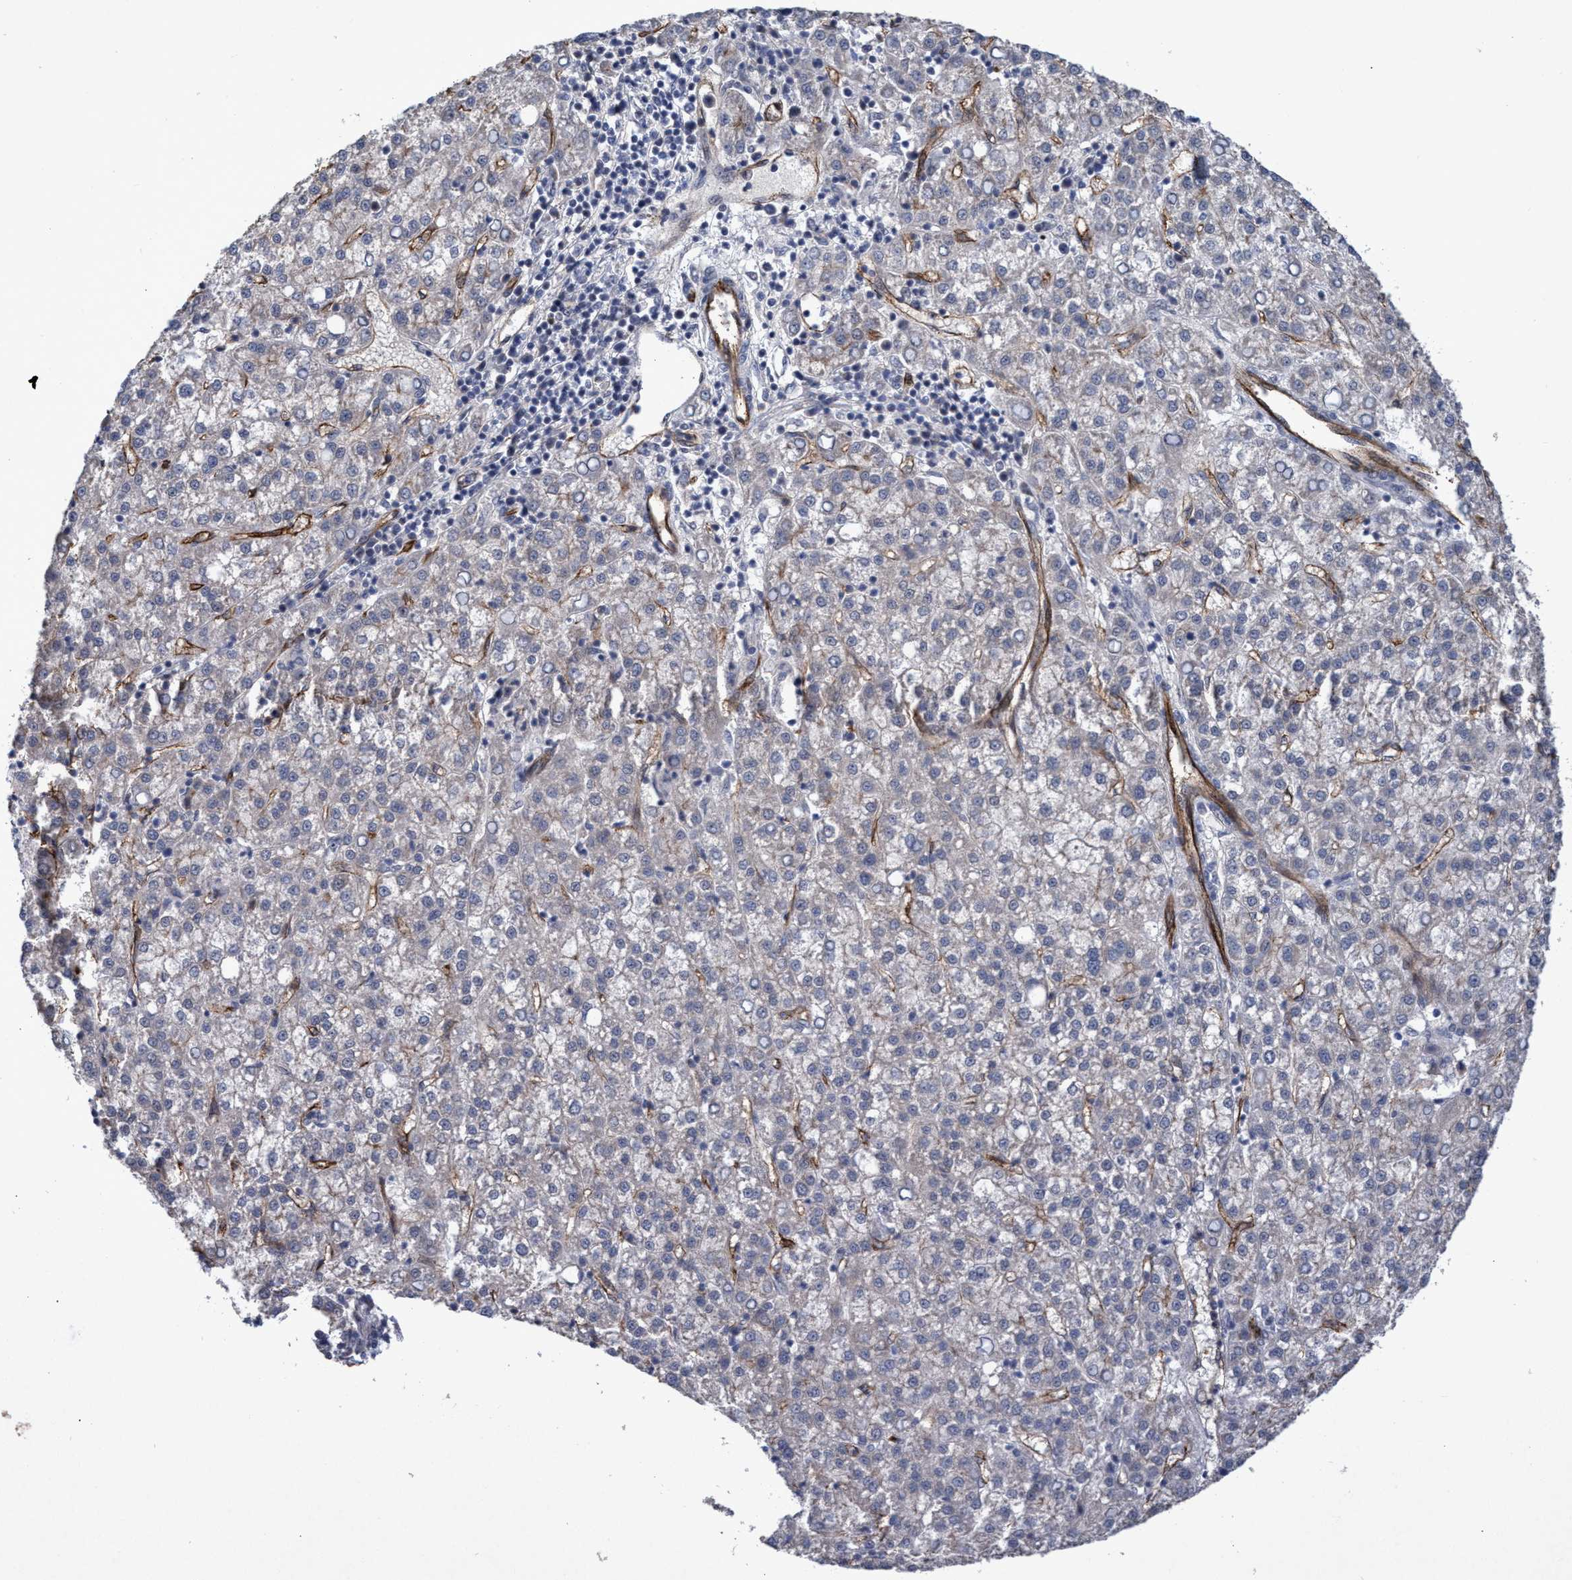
{"staining": {"intensity": "negative", "quantity": "none", "location": "none"}, "tissue": "liver cancer", "cell_type": "Tumor cells", "image_type": "cancer", "snomed": [{"axis": "morphology", "description": "Carcinoma, Hepatocellular, NOS"}, {"axis": "topography", "description": "Liver"}], "caption": "The photomicrograph exhibits no staining of tumor cells in liver hepatocellular carcinoma. The staining is performed using DAB (3,3'-diaminobenzidine) brown chromogen with nuclei counter-stained in using hematoxylin.", "gene": "ZNF750", "patient": {"sex": "female", "age": 58}}